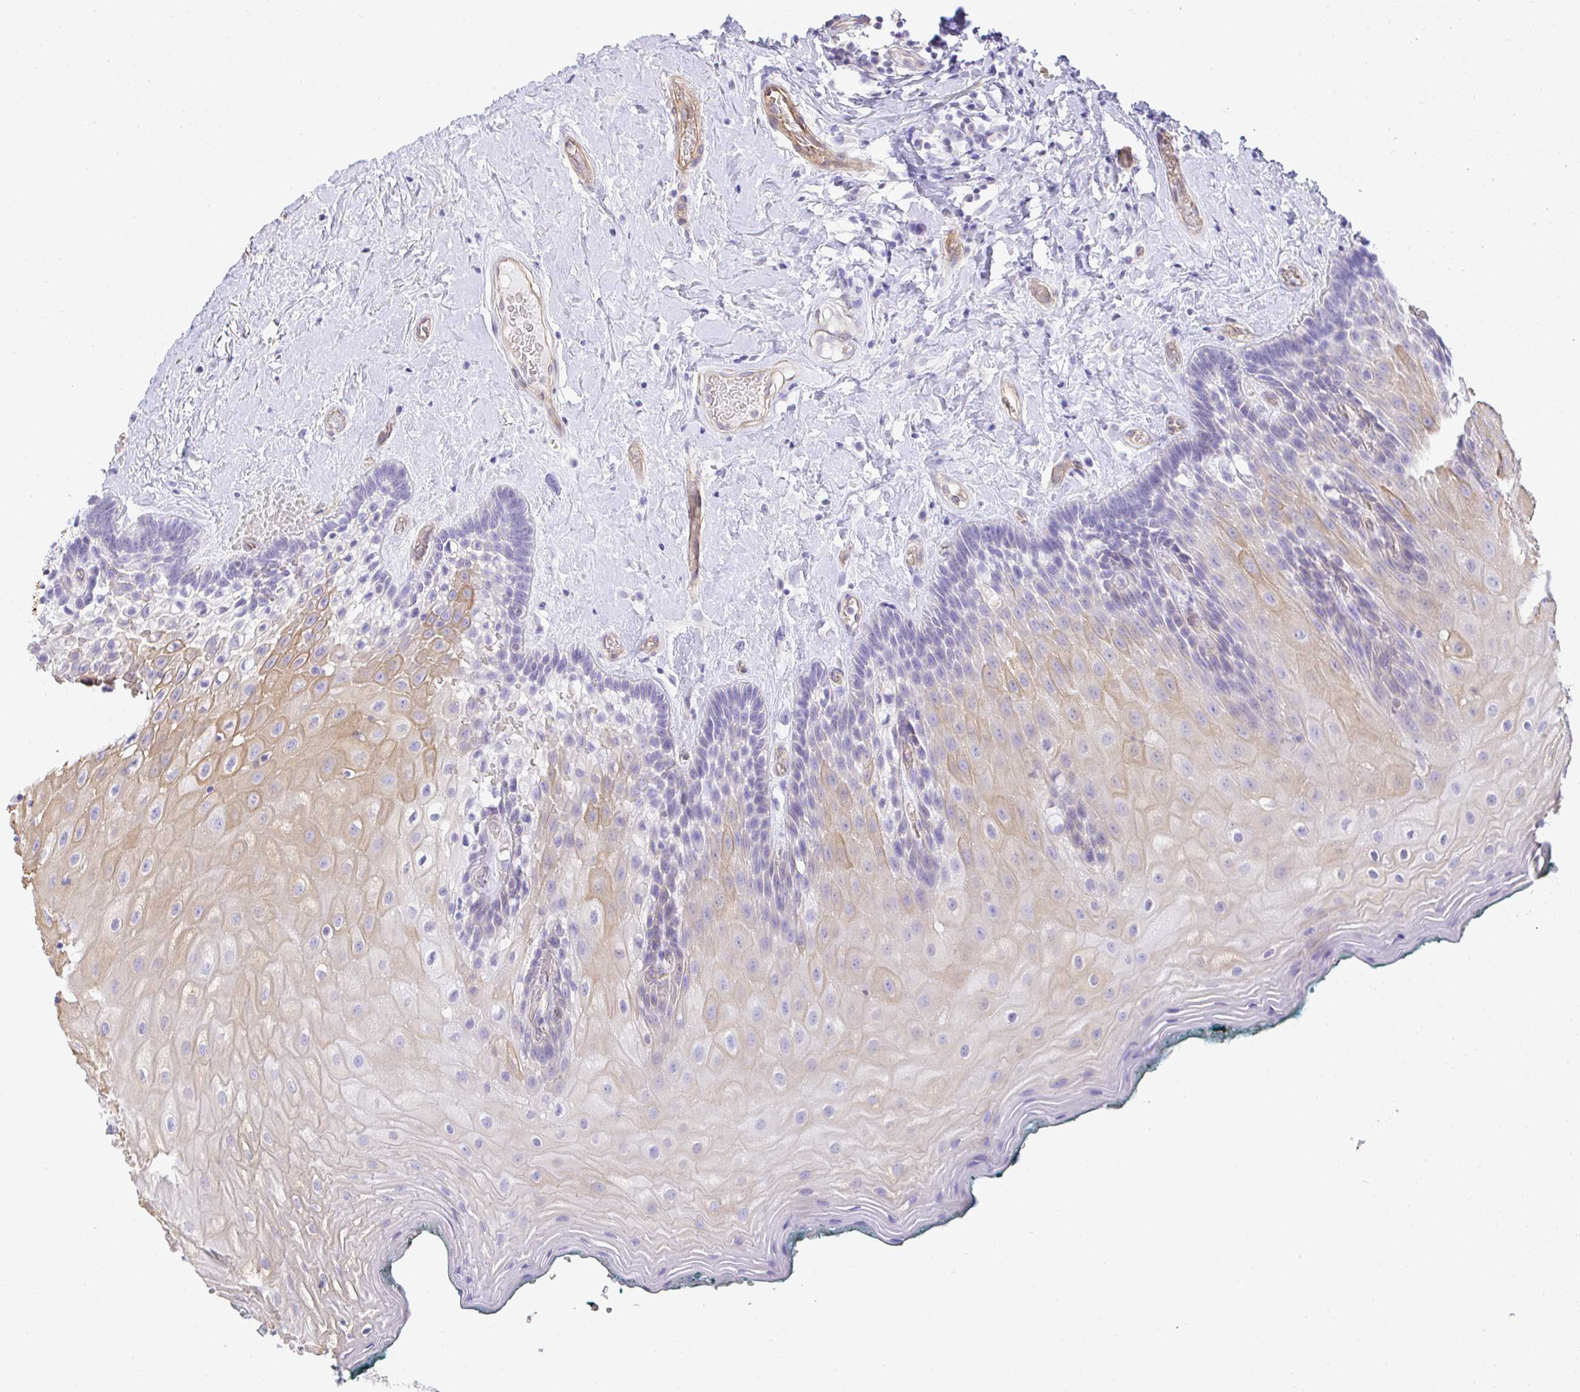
{"staining": {"intensity": "moderate", "quantity": "<25%", "location": "cytoplasmic/membranous"}, "tissue": "oral mucosa", "cell_type": "Squamous epithelial cells", "image_type": "normal", "snomed": [{"axis": "morphology", "description": "Normal tissue, NOS"}, {"axis": "morphology", "description": "Squamous cell carcinoma, NOS"}, {"axis": "topography", "description": "Oral tissue"}, {"axis": "topography", "description": "Head-Neck"}], "caption": "Immunohistochemical staining of normal oral mucosa exhibits <25% levels of moderate cytoplasmic/membranous protein expression in approximately <25% of squamous epithelial cells. (brown staining indicates protein expression, while blue staining denotes nuclei).", "gene": "TNFAIP8", "patient": {"sex": "male", "age": 64}}